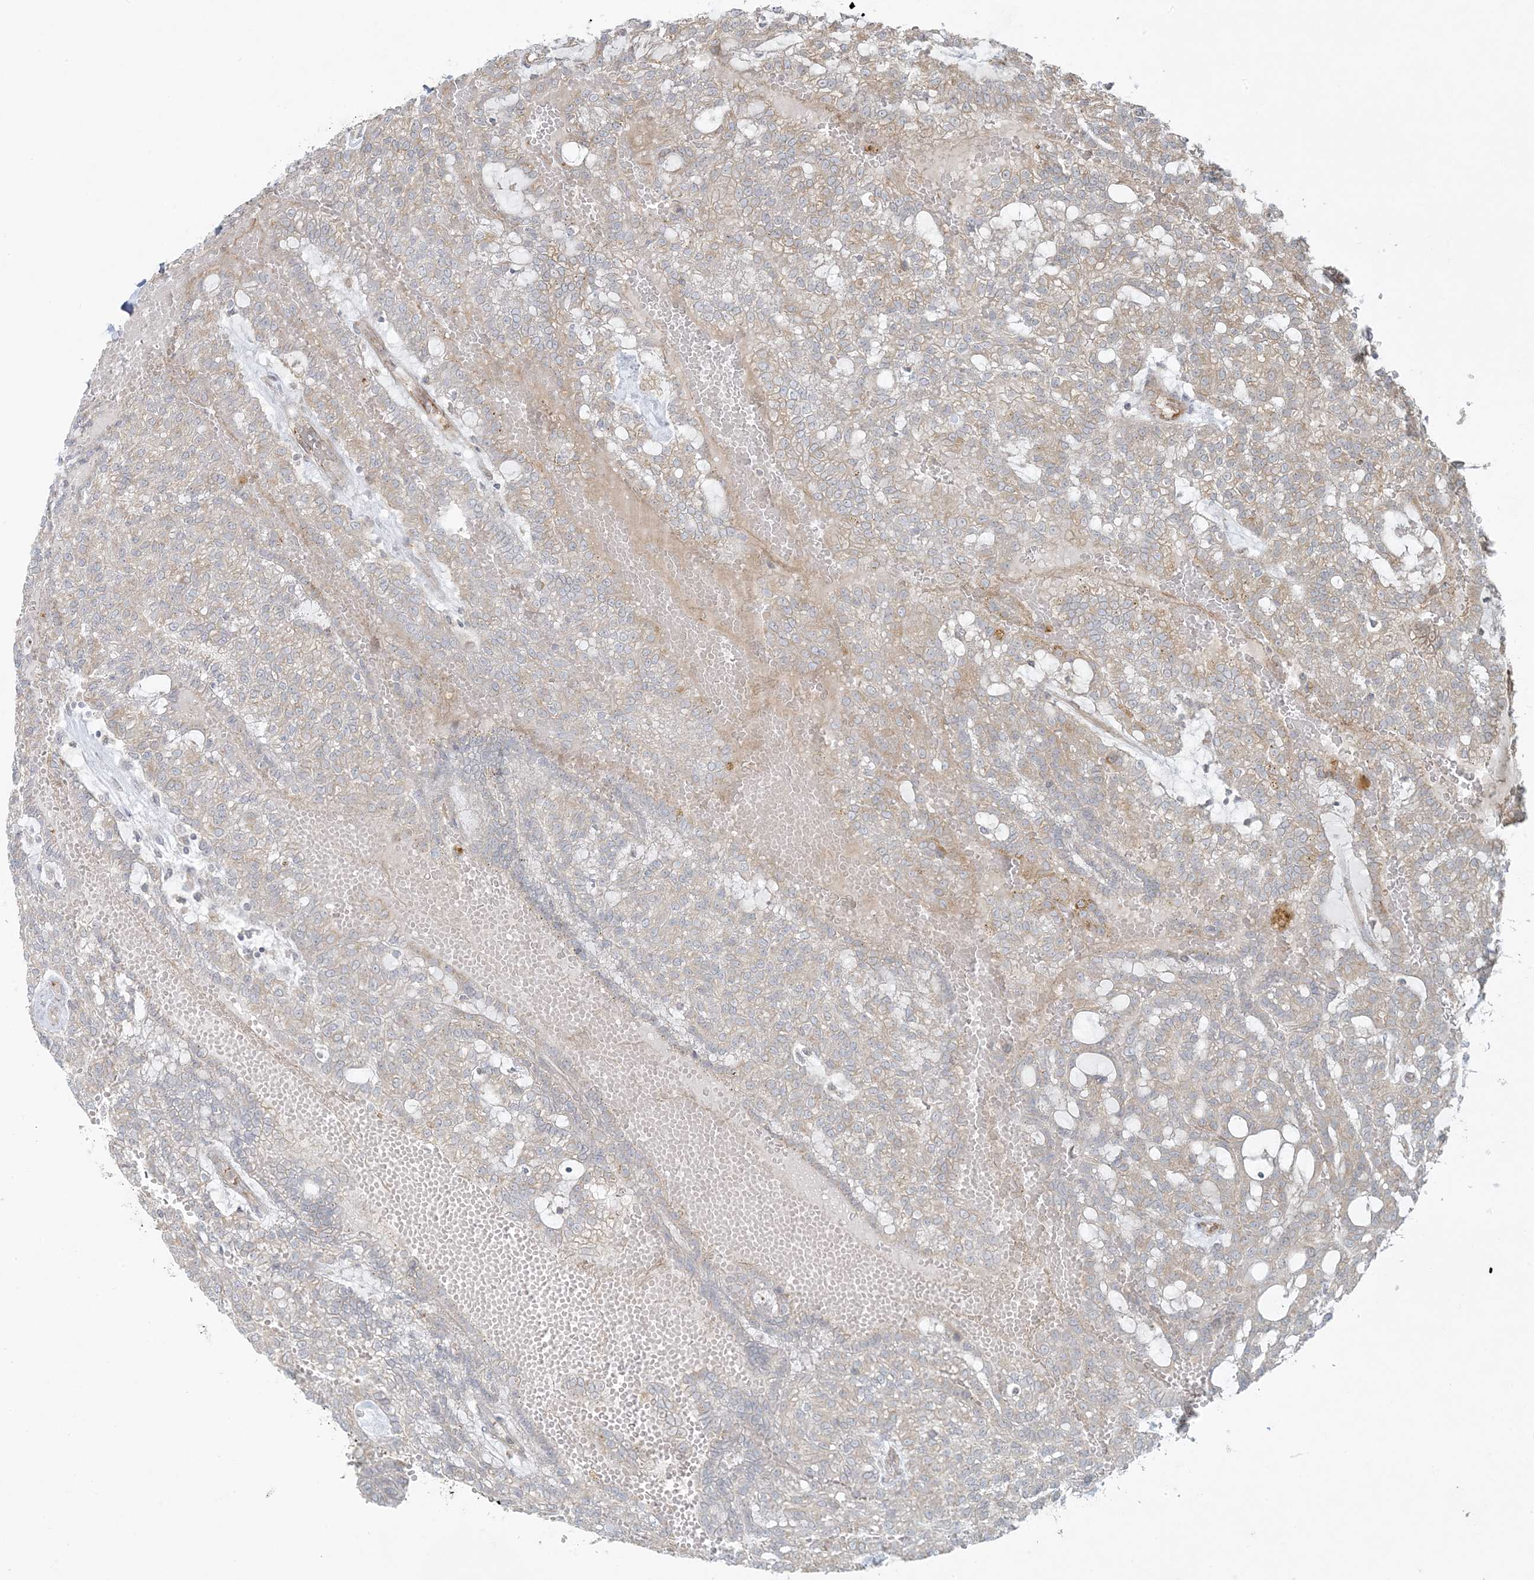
{"staining": {"intensity": "weak", "quantity": "25%-75%", "location": "cytoplasmic/membranous"}, "tissue": "renal cancer", "cell_type": "Tumor cells", "image_type": "cancer", "snomed": [{"axis": "morphology", "description": "Adenocarcinoma, NOS"}, {"axis": "topography", "description": "Kidney"}], "caption": "High-magnification brightfield microscopy of renal cancer (adenocarcinoma) stained with DAB (3,3'-diaminobenzidine) (brown) and counterstained with hematoxylin (blue). tumor cells exhibit weak cytoplasmic/membranous positivity is seen in approximately25%-75% of cells. The staining was performed using DAB (3,3'-diaminobenzidine) to visualize the protein expression in brown, while the nuclei were stained in blue with hematoxylin (Magnification: 20x).", "gene": "ZNF263", "patient": {"sex": "male", "age": 63}}